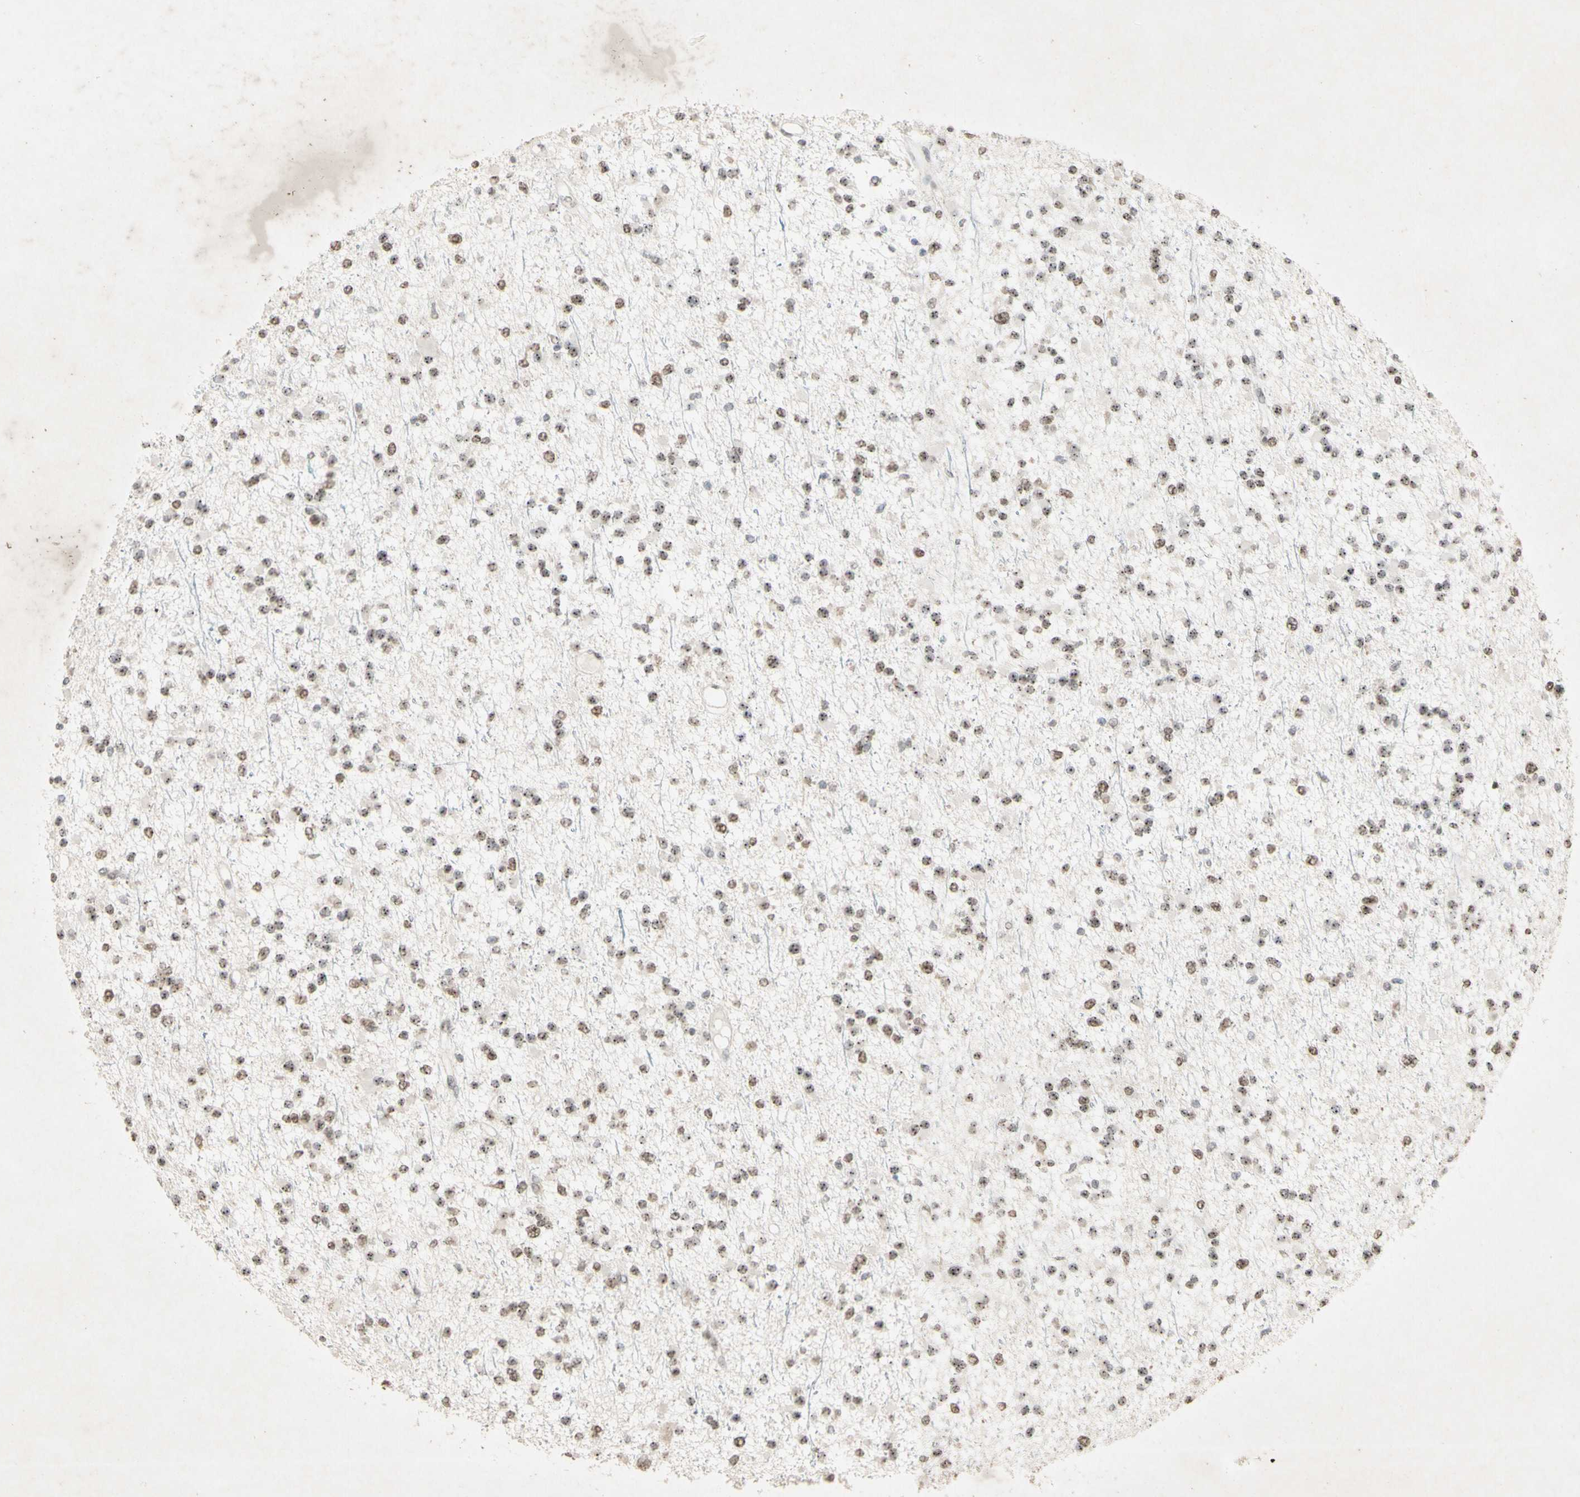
{"staining": {"intensity": "weak", "quantity": "25%-75%", "location": "nuclear"}, "tissue": "glioma", "cell_type": "Tumor cells", "image_type": "cancer", "snomed": [{"axis": "morphology", "description": "Glioma, malignant, Low grade"}, {"axis": "topography", "description": "Brain"}], "caption": "Glioma tissue shows weak nuclear expression in about 25%-75% of tumor cells", "gene": "CENPB", "patient": {"sex": "female", "age": 22}}